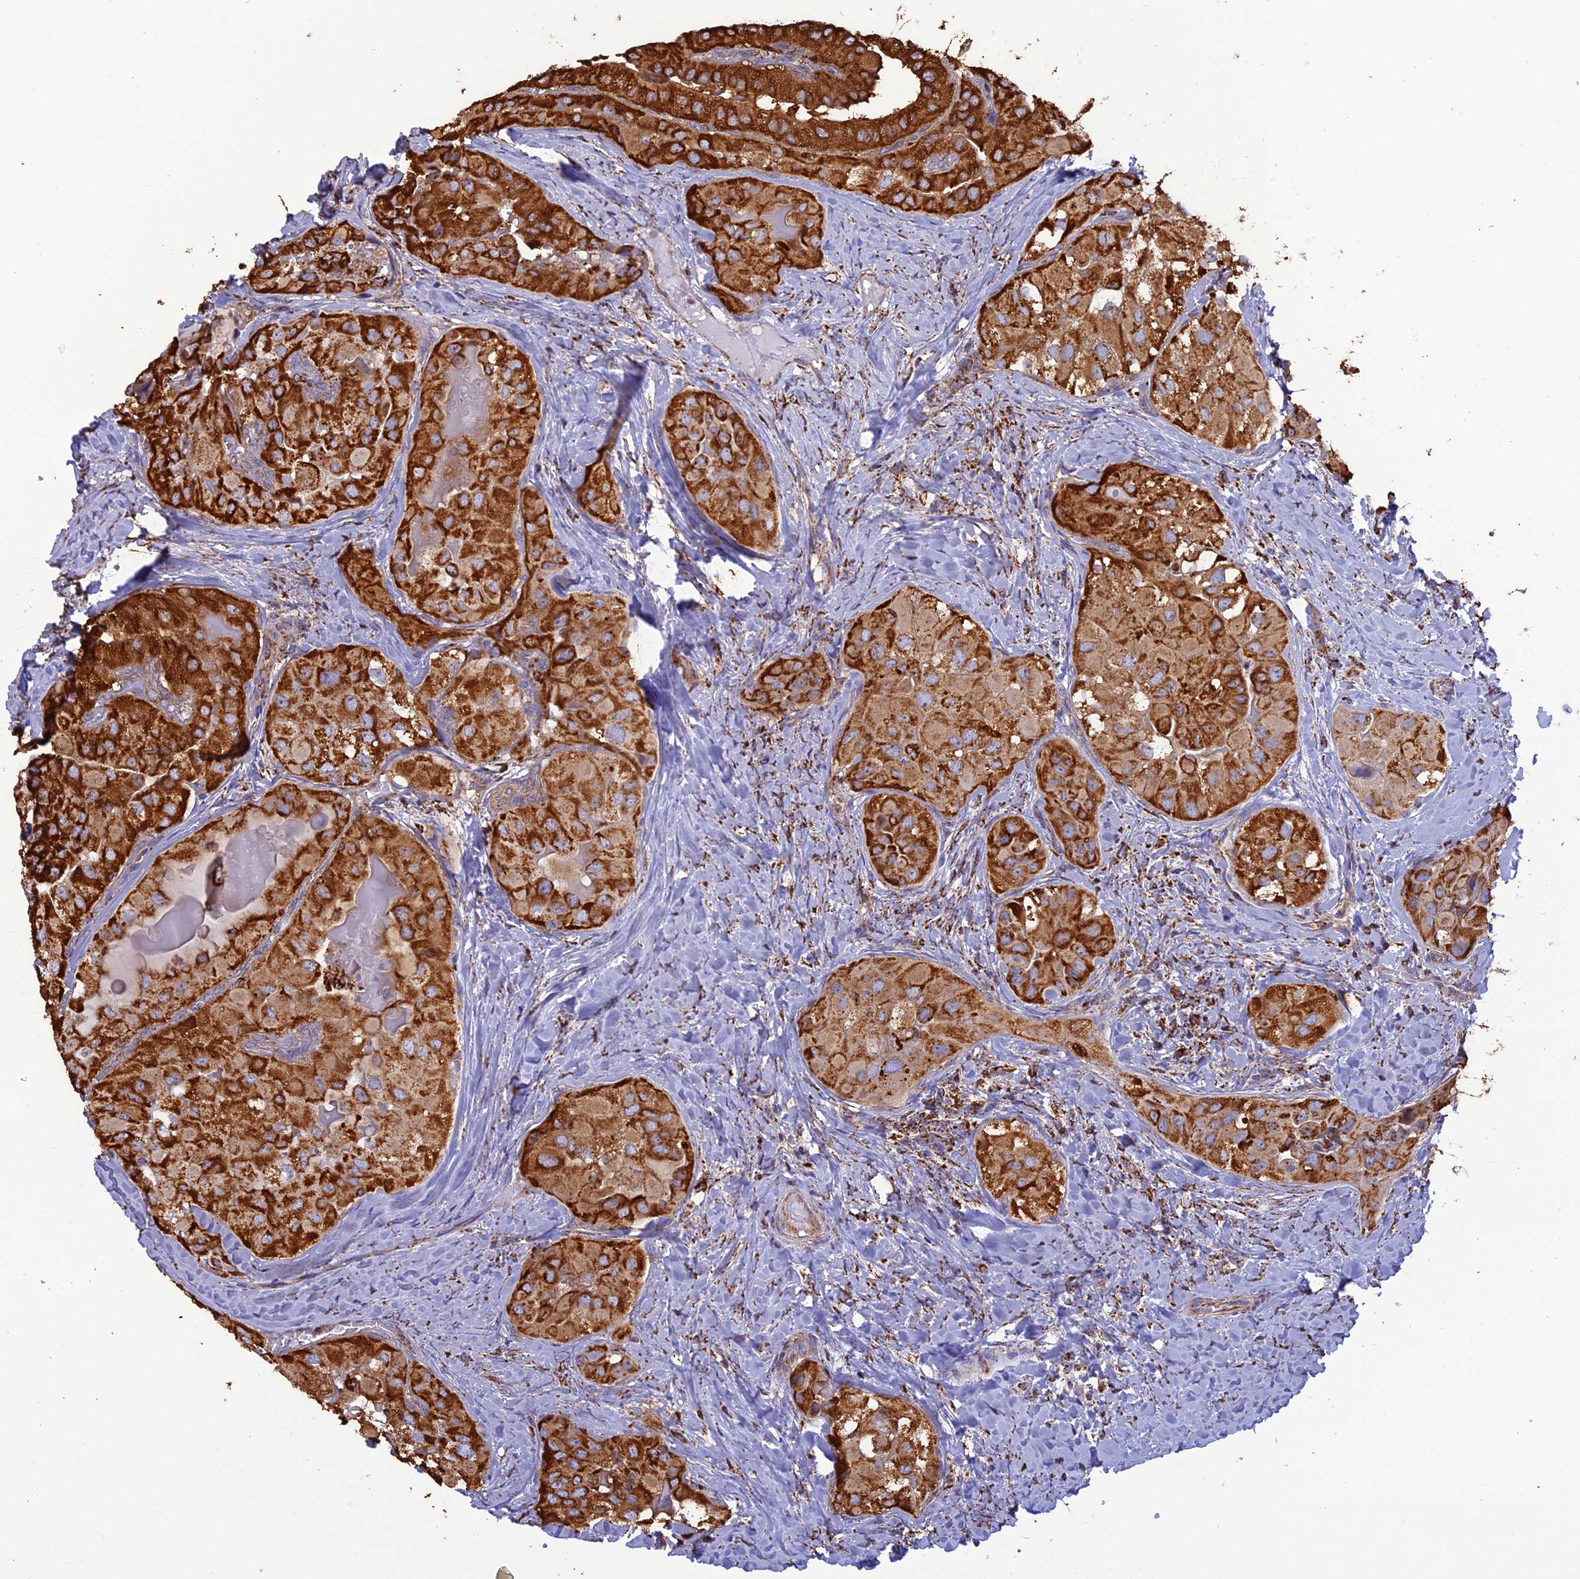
{"staining": {"intensity": "strong", "quantity": ">75%", "location": "cytoplasmic/membranous"}, "tissue": "thyroid cancer", "cell_type": "Tumor cells", "image_type": "cancer", "snomed": [{"axis": "morphology", "description": "Normal tissue, NOS"}, {"axis": "morphology", "description": "Papillary adenocarcinoma, NOS"}, {"axis": "topography", "description": "Thyroid gland"}], "caption": "Protein staining demonstrates strong cytoplasmic/membranous staining in approximately >75% of tumor cells in thyroid cancer (papillary adenocarcinoma).", "gene": "KCNG1", "patient": {"sex": "female", "age": 59}}